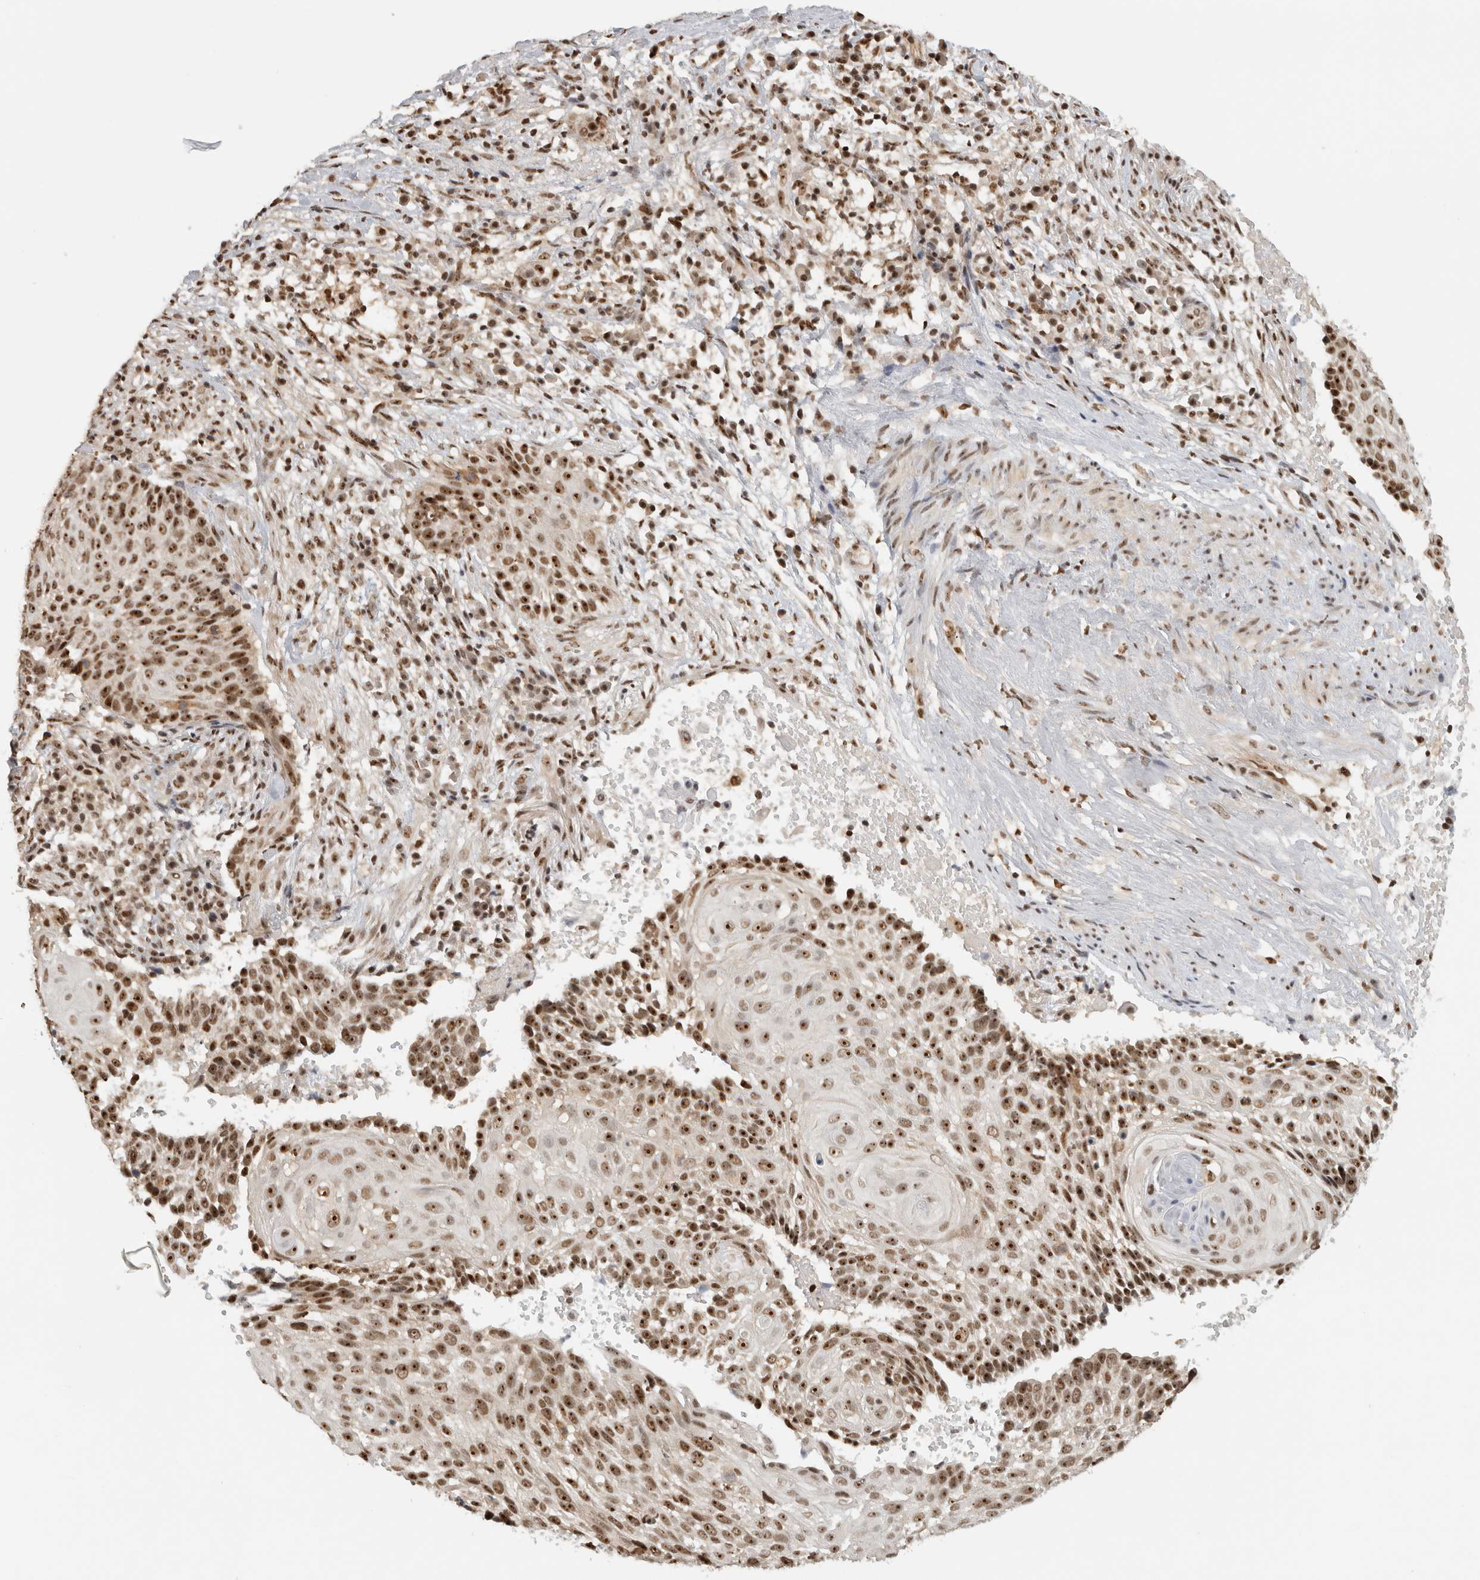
{"staining": {"intensity": "strong", "quantity": ">75%", "location": "nuclear"}, "tissue": "cervical cancer", "cell_type": "Tumor cells", "image_type": "cancer", "snomed": [{"axis": "morphology", "description": "Squamous cell carcinoma, NOS"}, {"axis": "topography", "description": "Cervix"}], "caption": "A high amount of strong nuclear expression is present in approximately >75% of tumor cells in cervical cancer tissue.", "gene": "EBNA1BP2", "patient": {"sex": "female", "age": 74}}